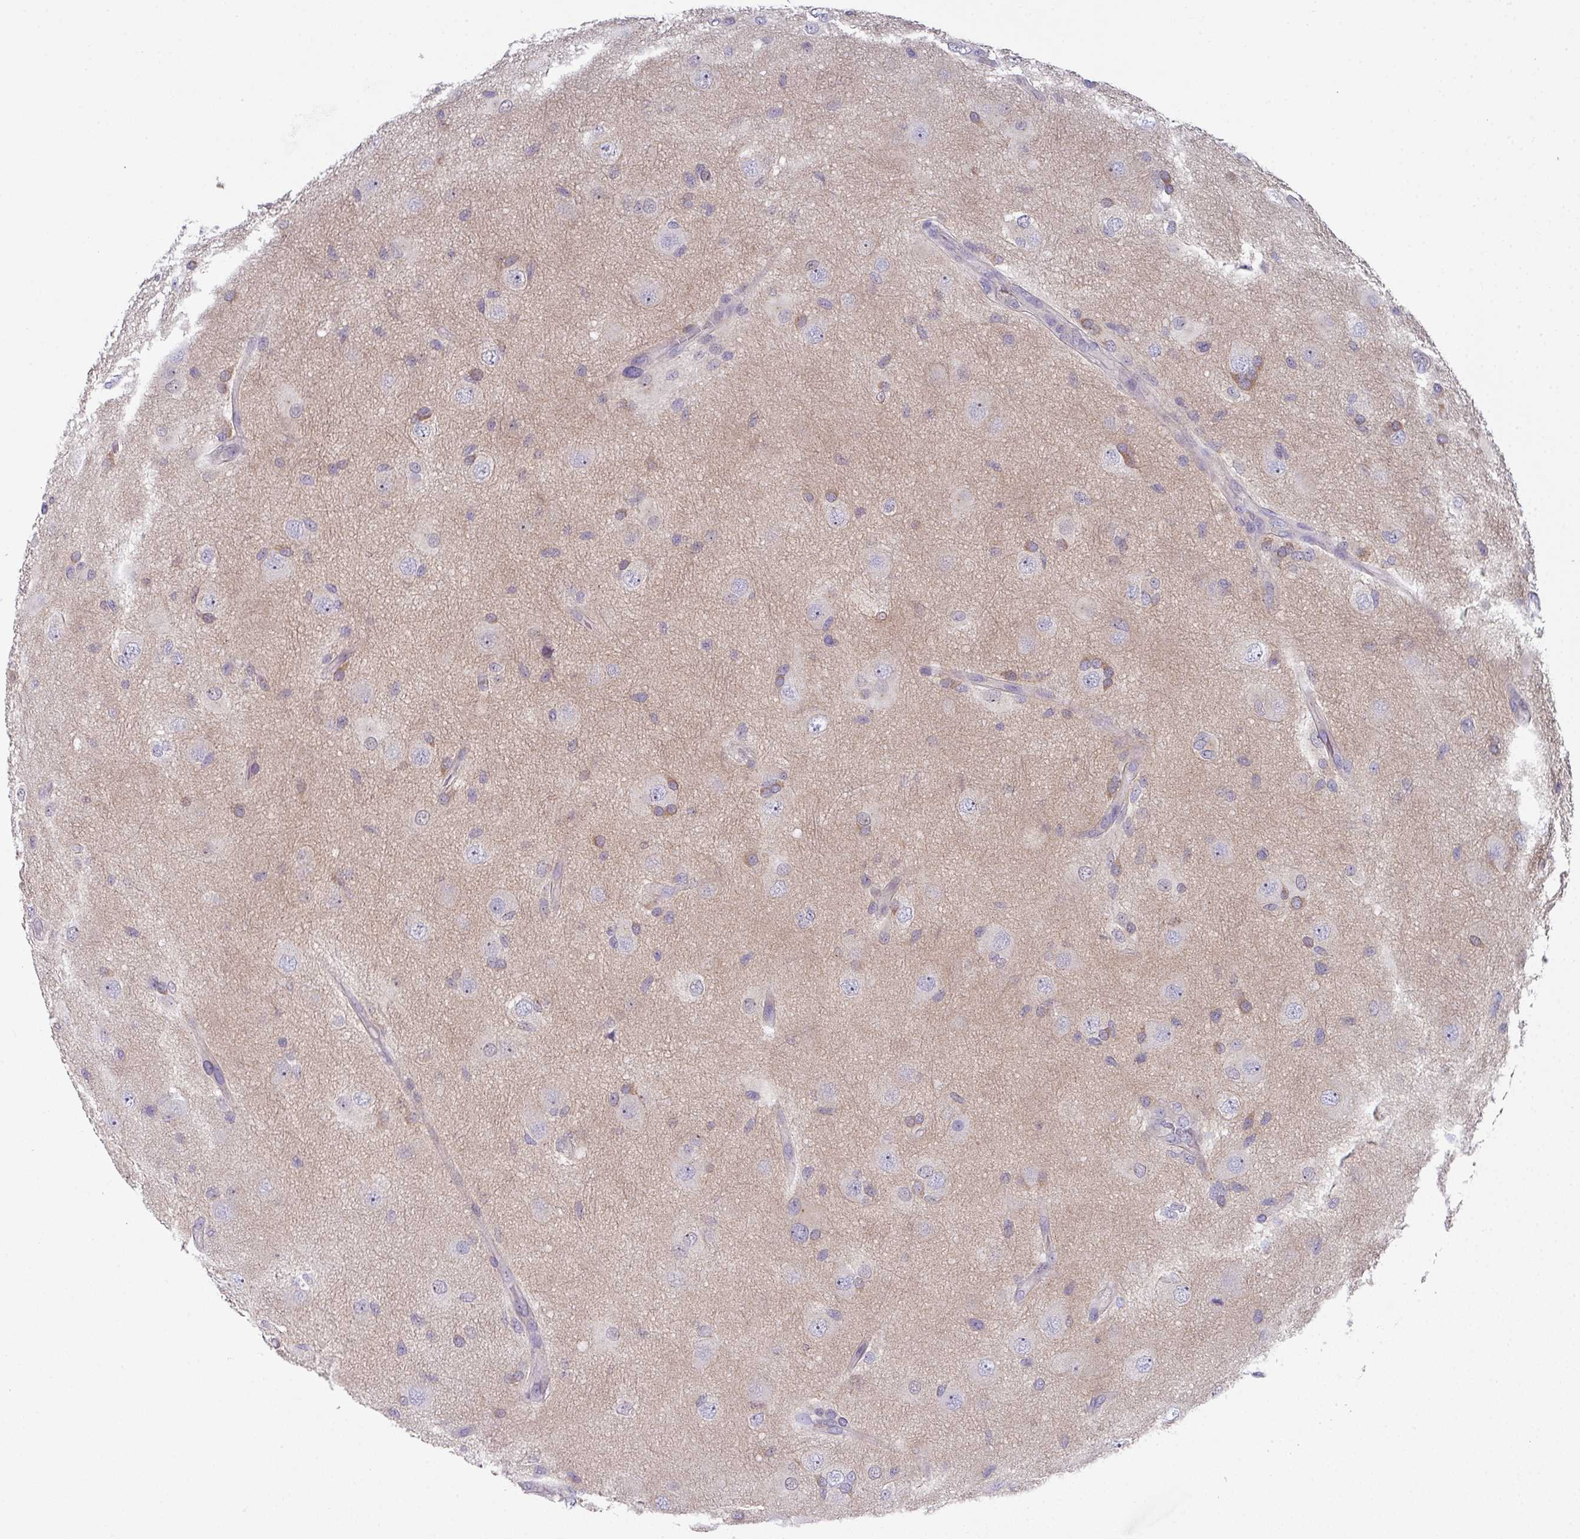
{"staining": {"intensity": "moderate", "quantity": "<25%", "location": "cytoplasmic/membranous"}, "tissue": "glioma", "cell_type": "Tumor cells", "image_type": "cancer", "snomed": [{"axis": "morphology", "description": "Glioma, malignant, High grade"}, {"axis": "topography", "description": "Brain"}], "caption": "The image shows a brown stain indicating the presence of a protein in the cytoplasmic/membranous of tumor cells in high-grade glioma (malignant). (IHC, brightfield microscopy, high magnification).", "gene": "DCAF12L2", "patient": {"sex": "male", "age": 53}}